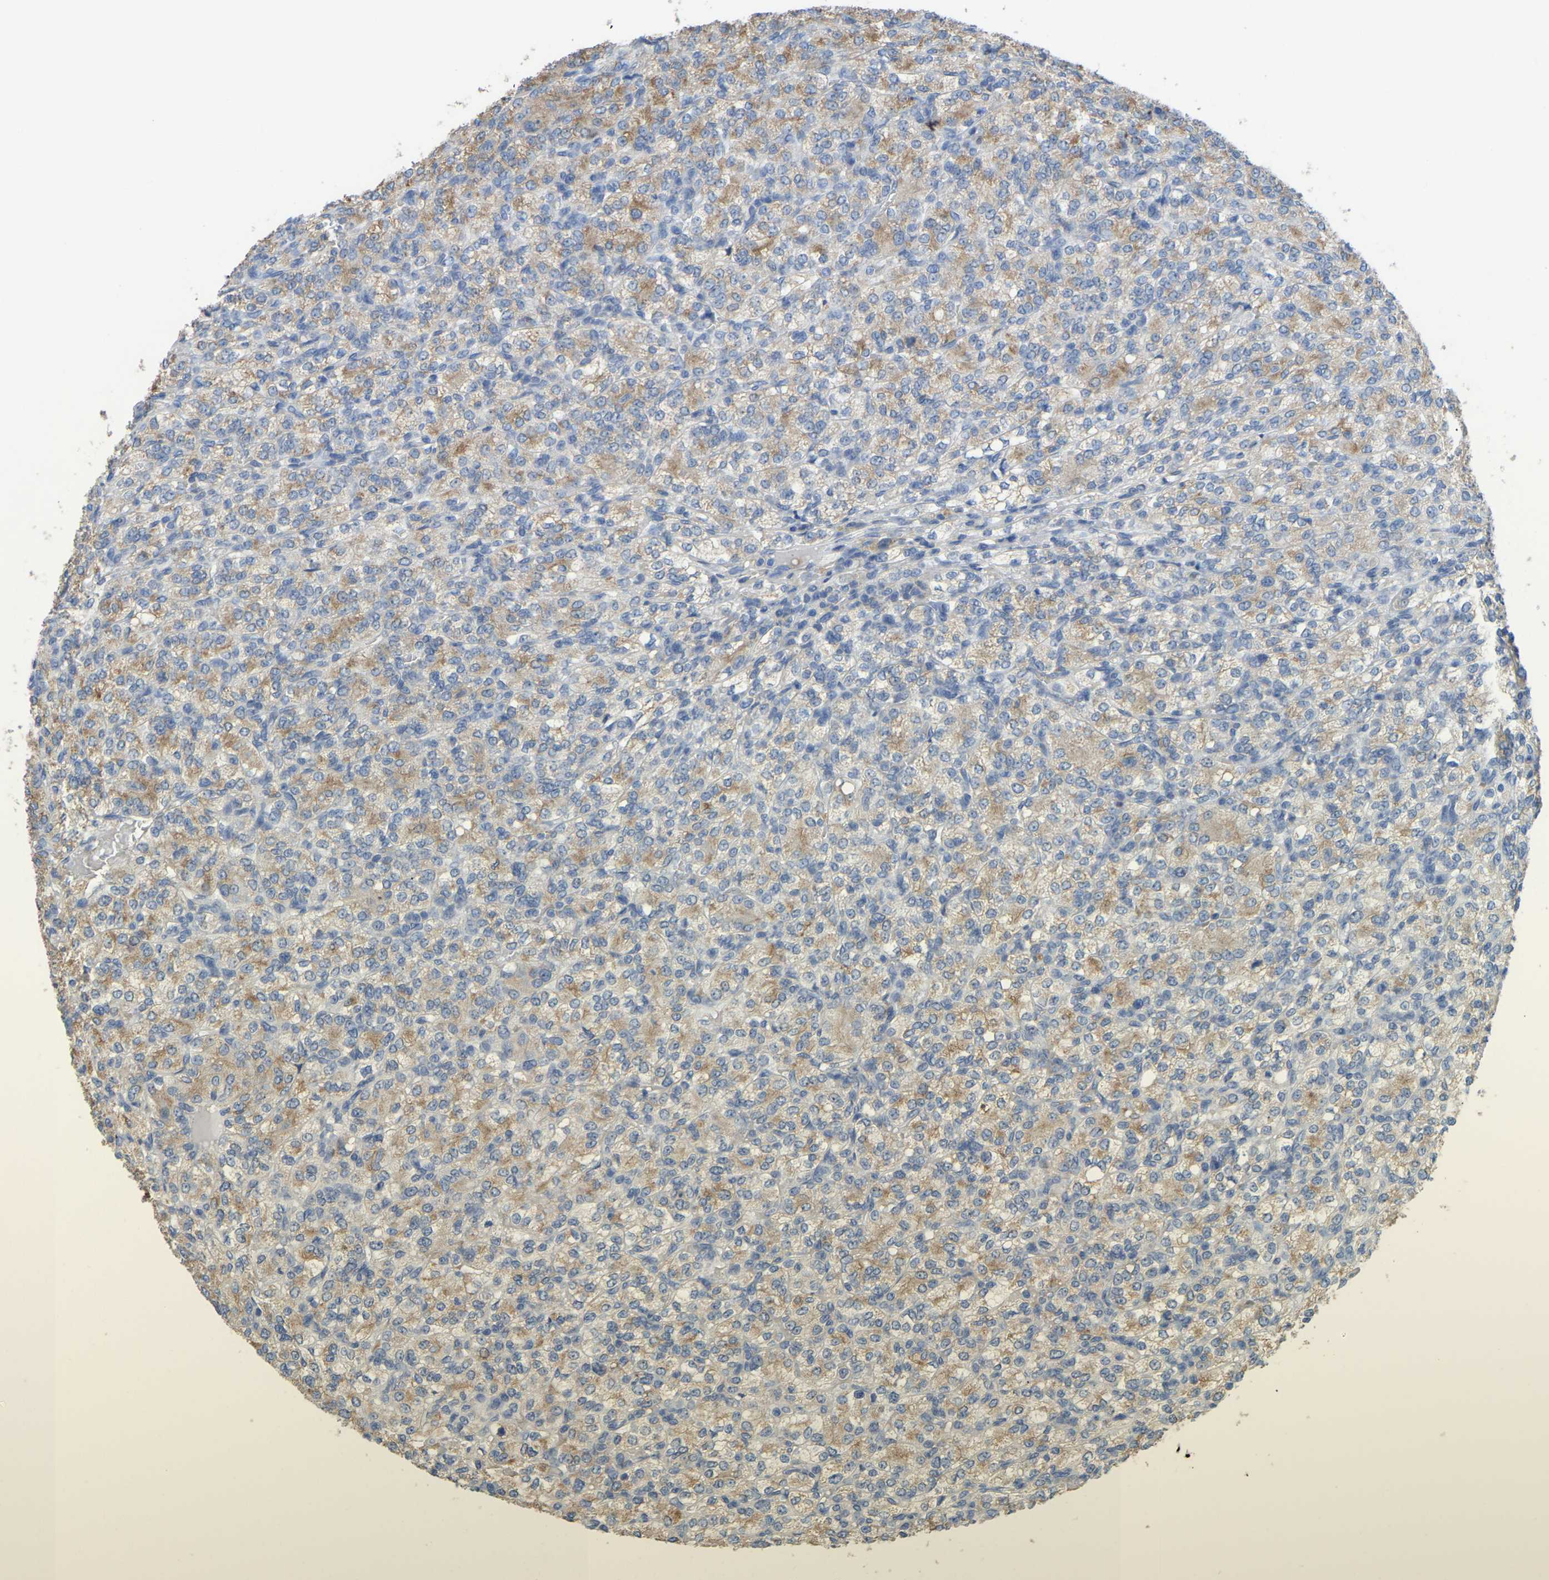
{"staining": {"intensity": "moderate", "quantity": ">75%", "location": "cytoplasmic/membranous"}, "tissue": "renal cancer", "cell_type": "Tumor cells", "image_type": "cancer", "snomed": [{"axis": "morphology", "description": "Adenocarcinoma, NOS"}, {"axis": "topography", "description": "Kidney"}], "caption": "A medium amount of moderate cytoplasmic/membranous positivity is appreciated in about >75% of tumor cells in renal cancer tissue. (DAB IHC with brightfield microscopy, high magnification).", "gene": "SERPINB5", "patient": {"sex": "male", "age": 77}}